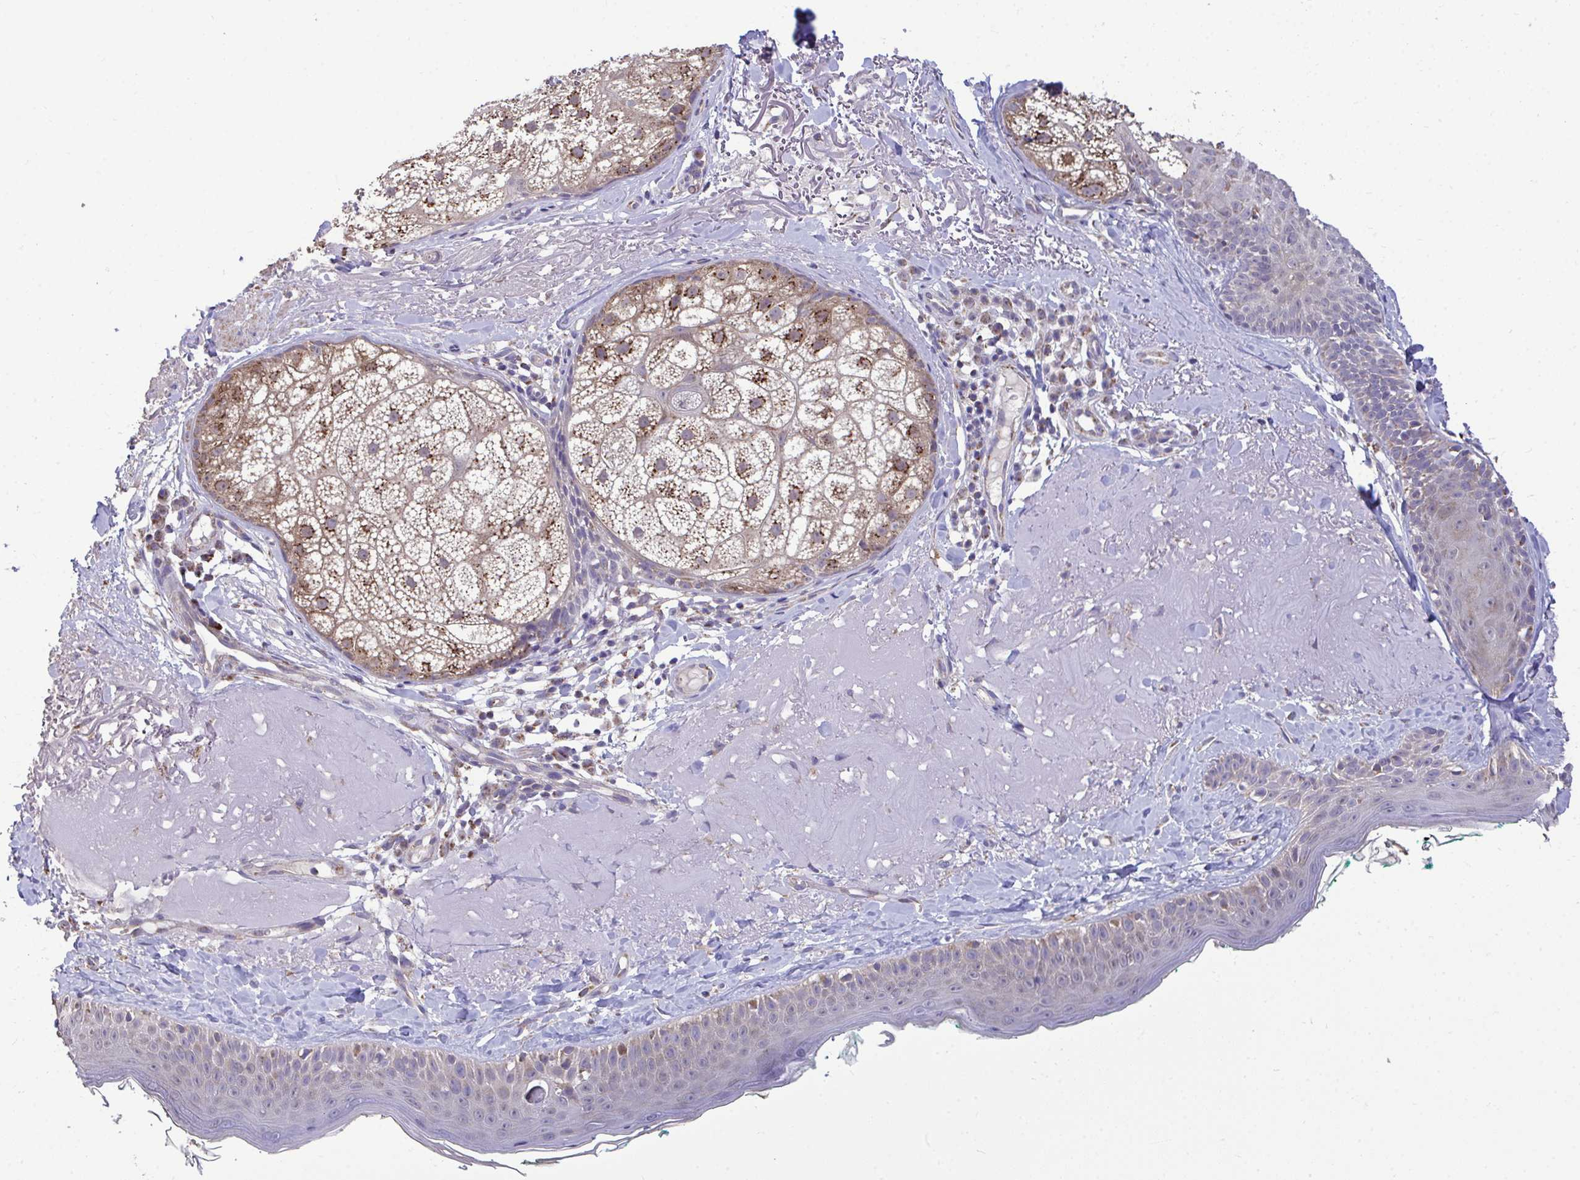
{"staining": {"intensity": "negative", "quantity": "none", "location": "none"}, "tissue": "skin", "cell_type": "Fibroblasts", "image_type": "normal", "snomed": [{"axis": "morphology", "description": "Normal tissue, NOS"}, {"axis": "topography", "description": "Skin"}], "caption": "Fibroblasts show no significant protein expression in unremarkable skin.", "gene": "ENSG00000269547", "patient": {"sex": "male", "age": 73}}